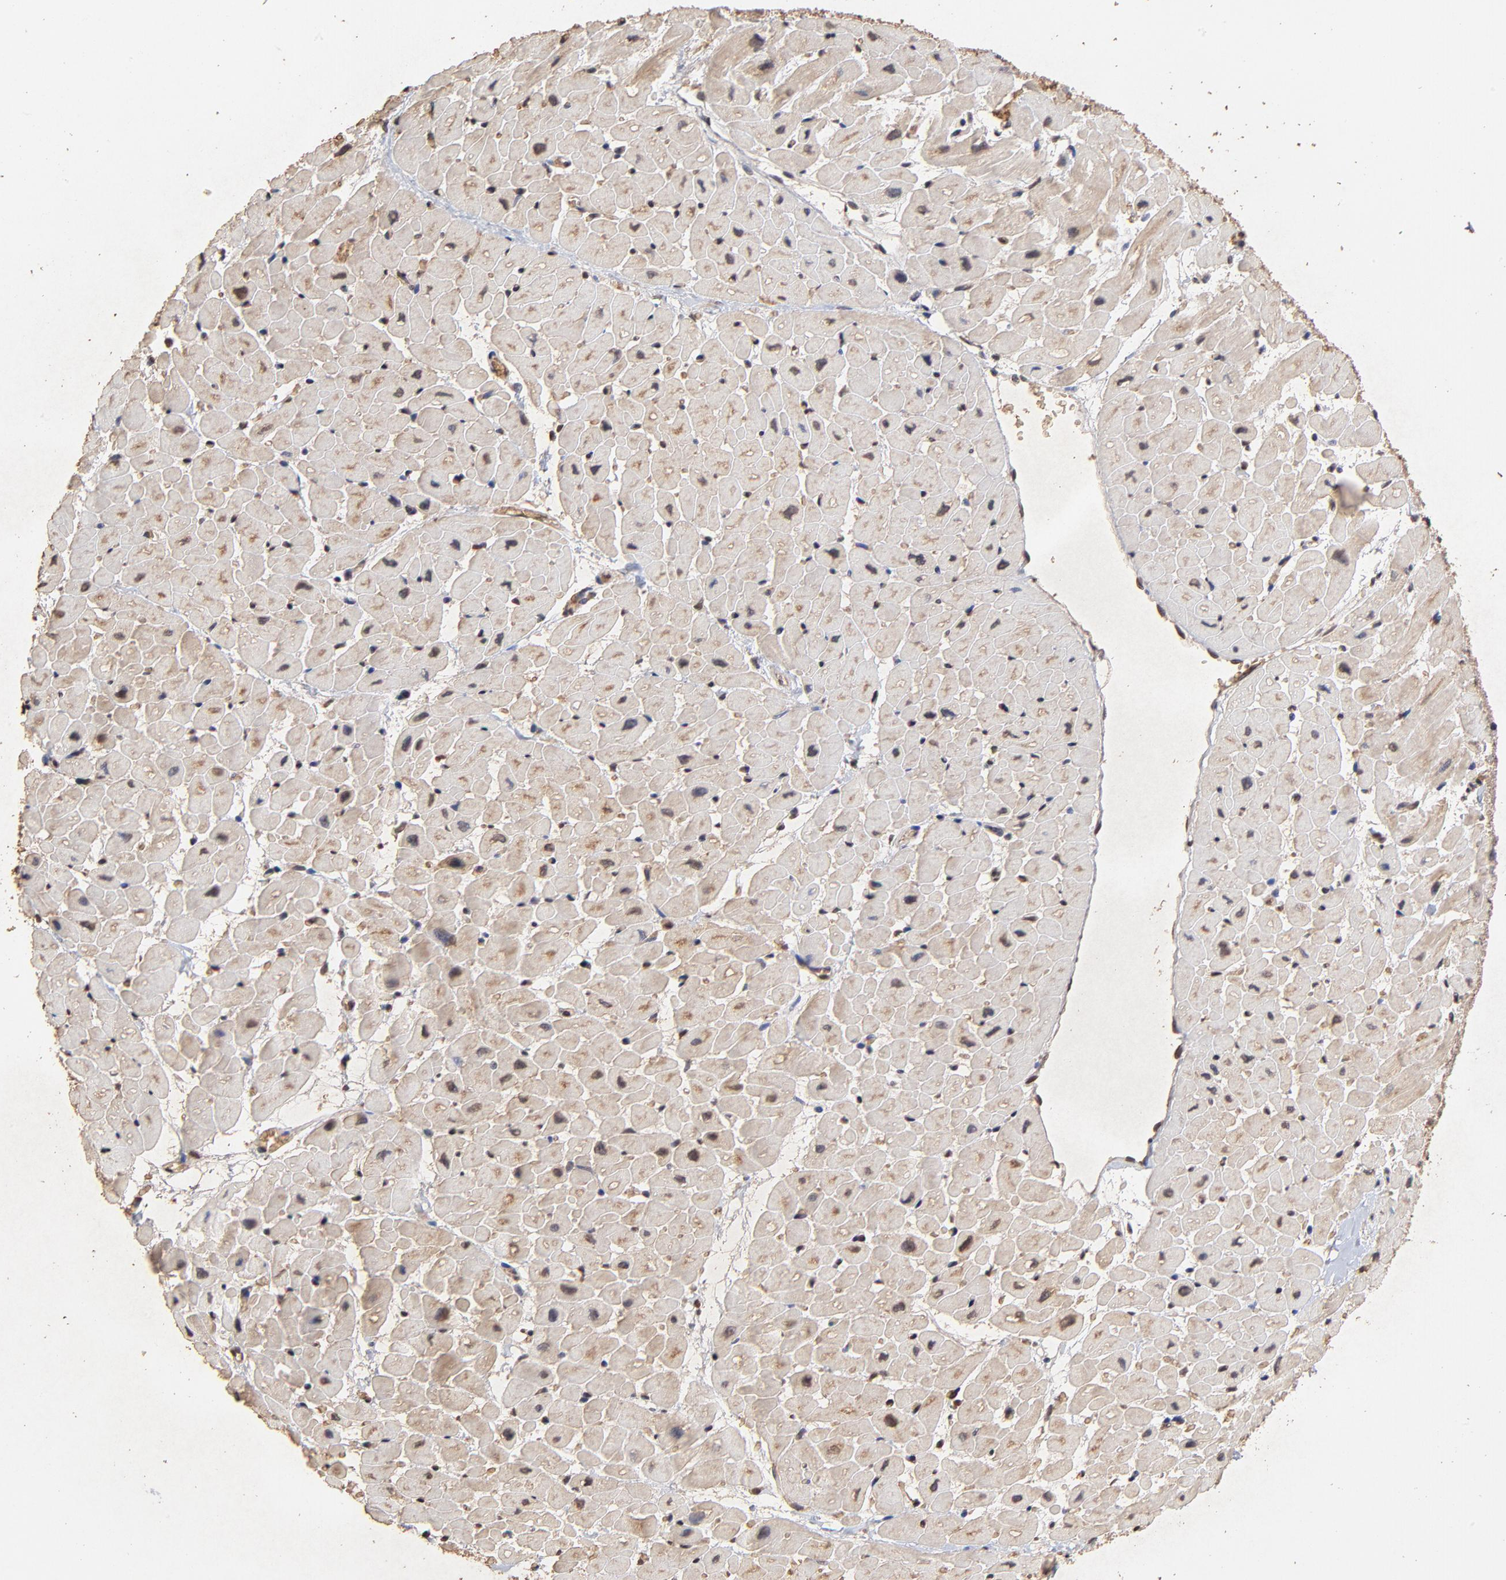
{"staining": {"intensity": "weak", "quantity": "25%-75%", "location": "cytoplasmic/membranous,nuclear"}, "tissue": "heart muscle", "cell_type": "Cardiomyocytes", "image_type": "normal", "snomed": [{"axis": "morphology", "description": "Normal tissue, NOS"}, {"axis": "topography", "description": "Heart"}], "caption": "Immunohistochemistry photomicrograph of benign heart muscle: human heart muscle stained using immunohistochemistry (IHC) exhibits low levels of weak protein expression localized specifically in the cytoplasmic/membranous,nuclear of cardiomyocytes, appearing as a cytoplasmic/membranous,nuclear brown color.", "gene": "CASP1", "patient": {"sex": "male", "age": 45}}